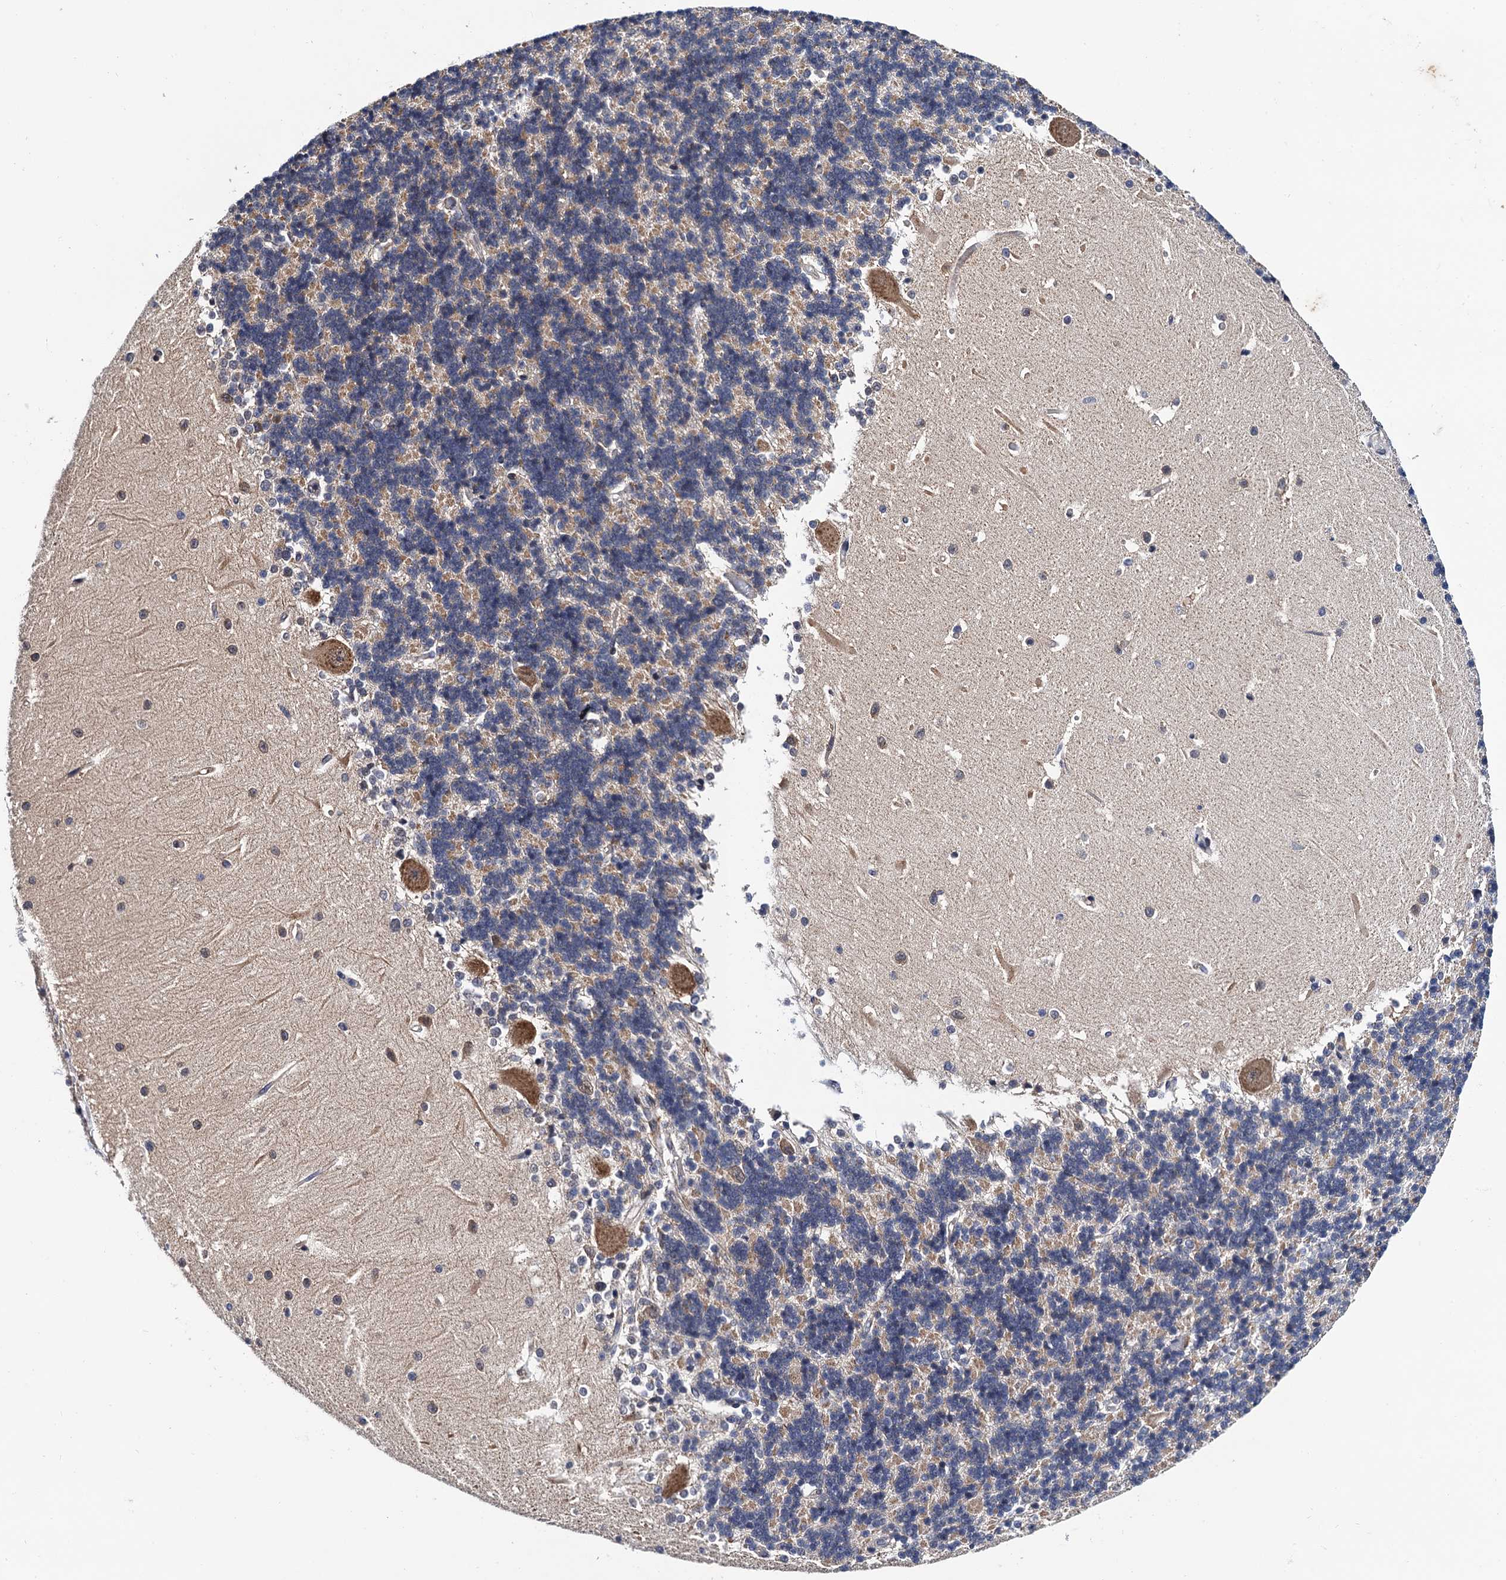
{"staining": {"intensity": "moderate", "quantity": "25%-75%", "location": "cytoplasmic/membranous"}, "tissue": "cerebellum", "cell_type": "Cells in granular layer", "image_type": "normal", "snomed": [{"axis": "morphology", "description": "Normal tissue, NOS"}, {"axis": "topography", "description": "Cerebellum"}], "caption": "The immunohistochemical stain labels moderate cytoplasmic/membranous positivity in cells in granular layer of normal cerebellum.", "gene": "NAA16", "patient": {"sex": "male", "age": 37}}